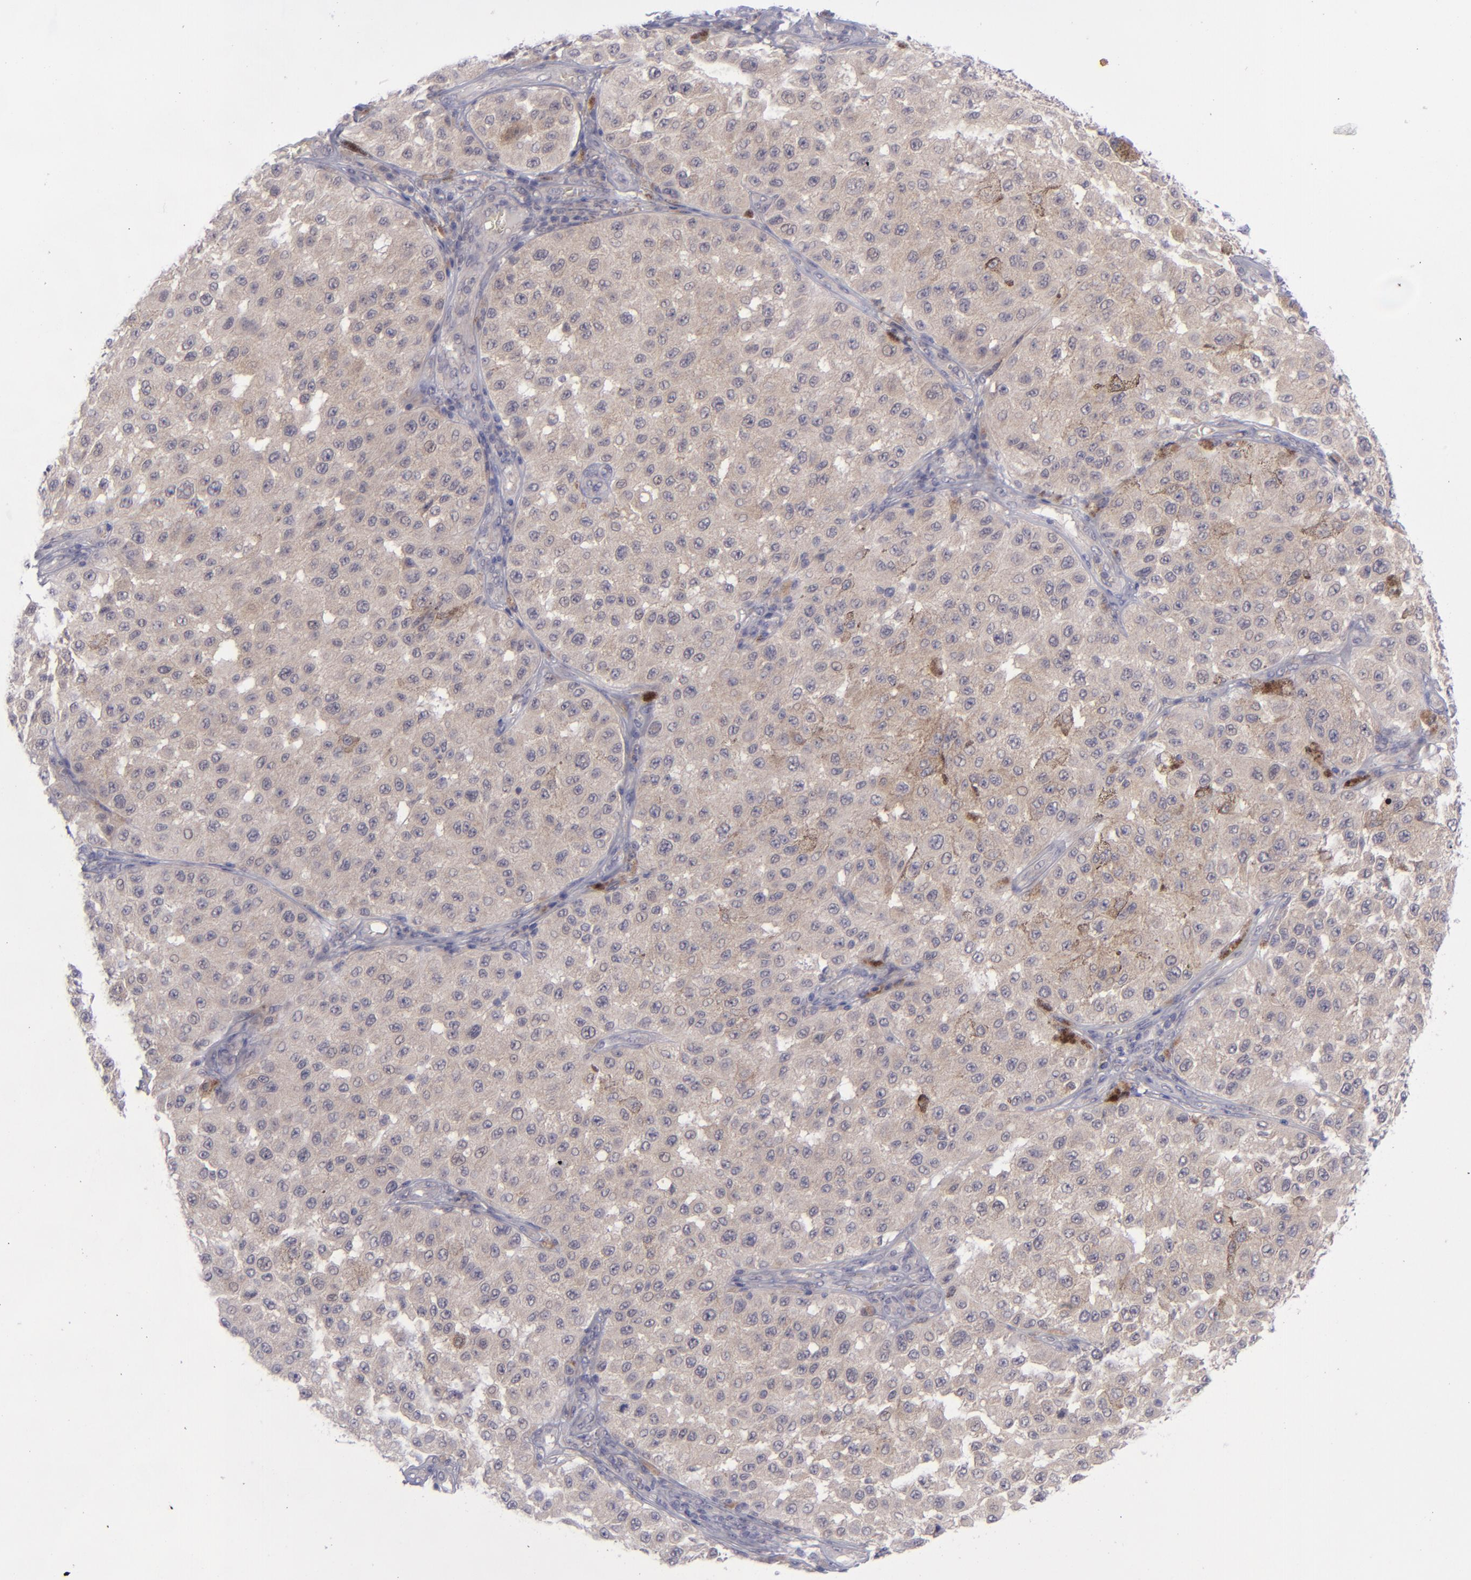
{"staining": {"intensity": "negative", "quantity": "none", "location": "none"}, "tissue": "melanoma", "cell_type": "Tumor cells", "image_type": "cancer", "snomed": [{"axis": "morphology", "description": "Malignant melanoma, NOS"}, {"axis": "topography", "description": "Skin"}], "caption": "Photomicrograph shows no significant protein positivity in tumor cells of melanoma.", "gene": "EVPL", "patient": {"sex": "female", "age": 64}}